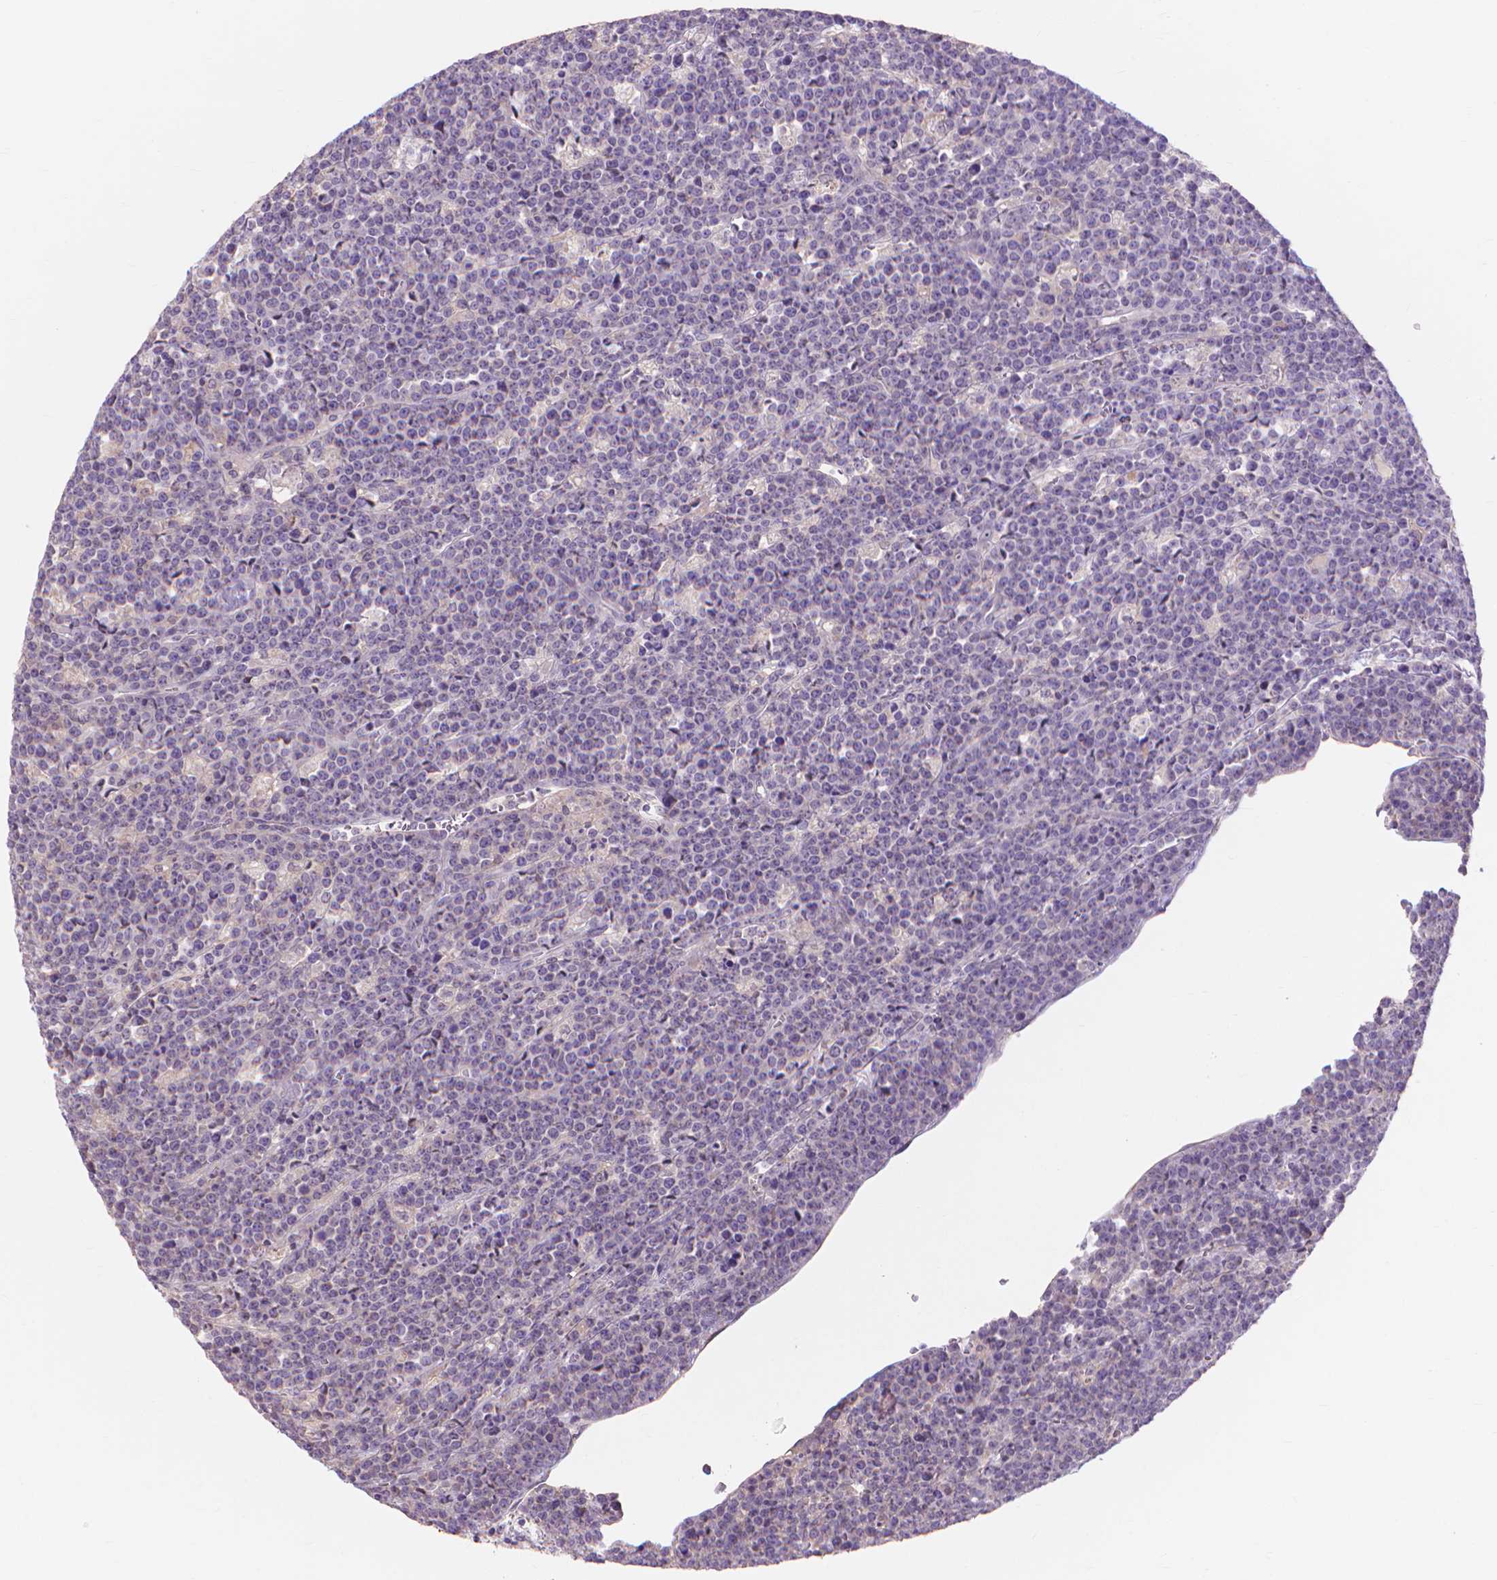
{"staining": {"intensity": "negative", "quantity": "none", "location": "none"}, "tissue": "lymphoma", "cell_type": "Tumor cells", "image_type": "cancer", "snomed": [{"axis": "morphology", "description": "Malignant lymphoma, non-Hodgkin's type, High grade"}, {"axis": "topography", "description": "Ovary"}], "caption": "A photomicrograph of lymphoma stained for a protein demonstrates no brown staining in tumor cells.", "gene": "PRDM13", "patient": {"sex": "female", "age": 56}}